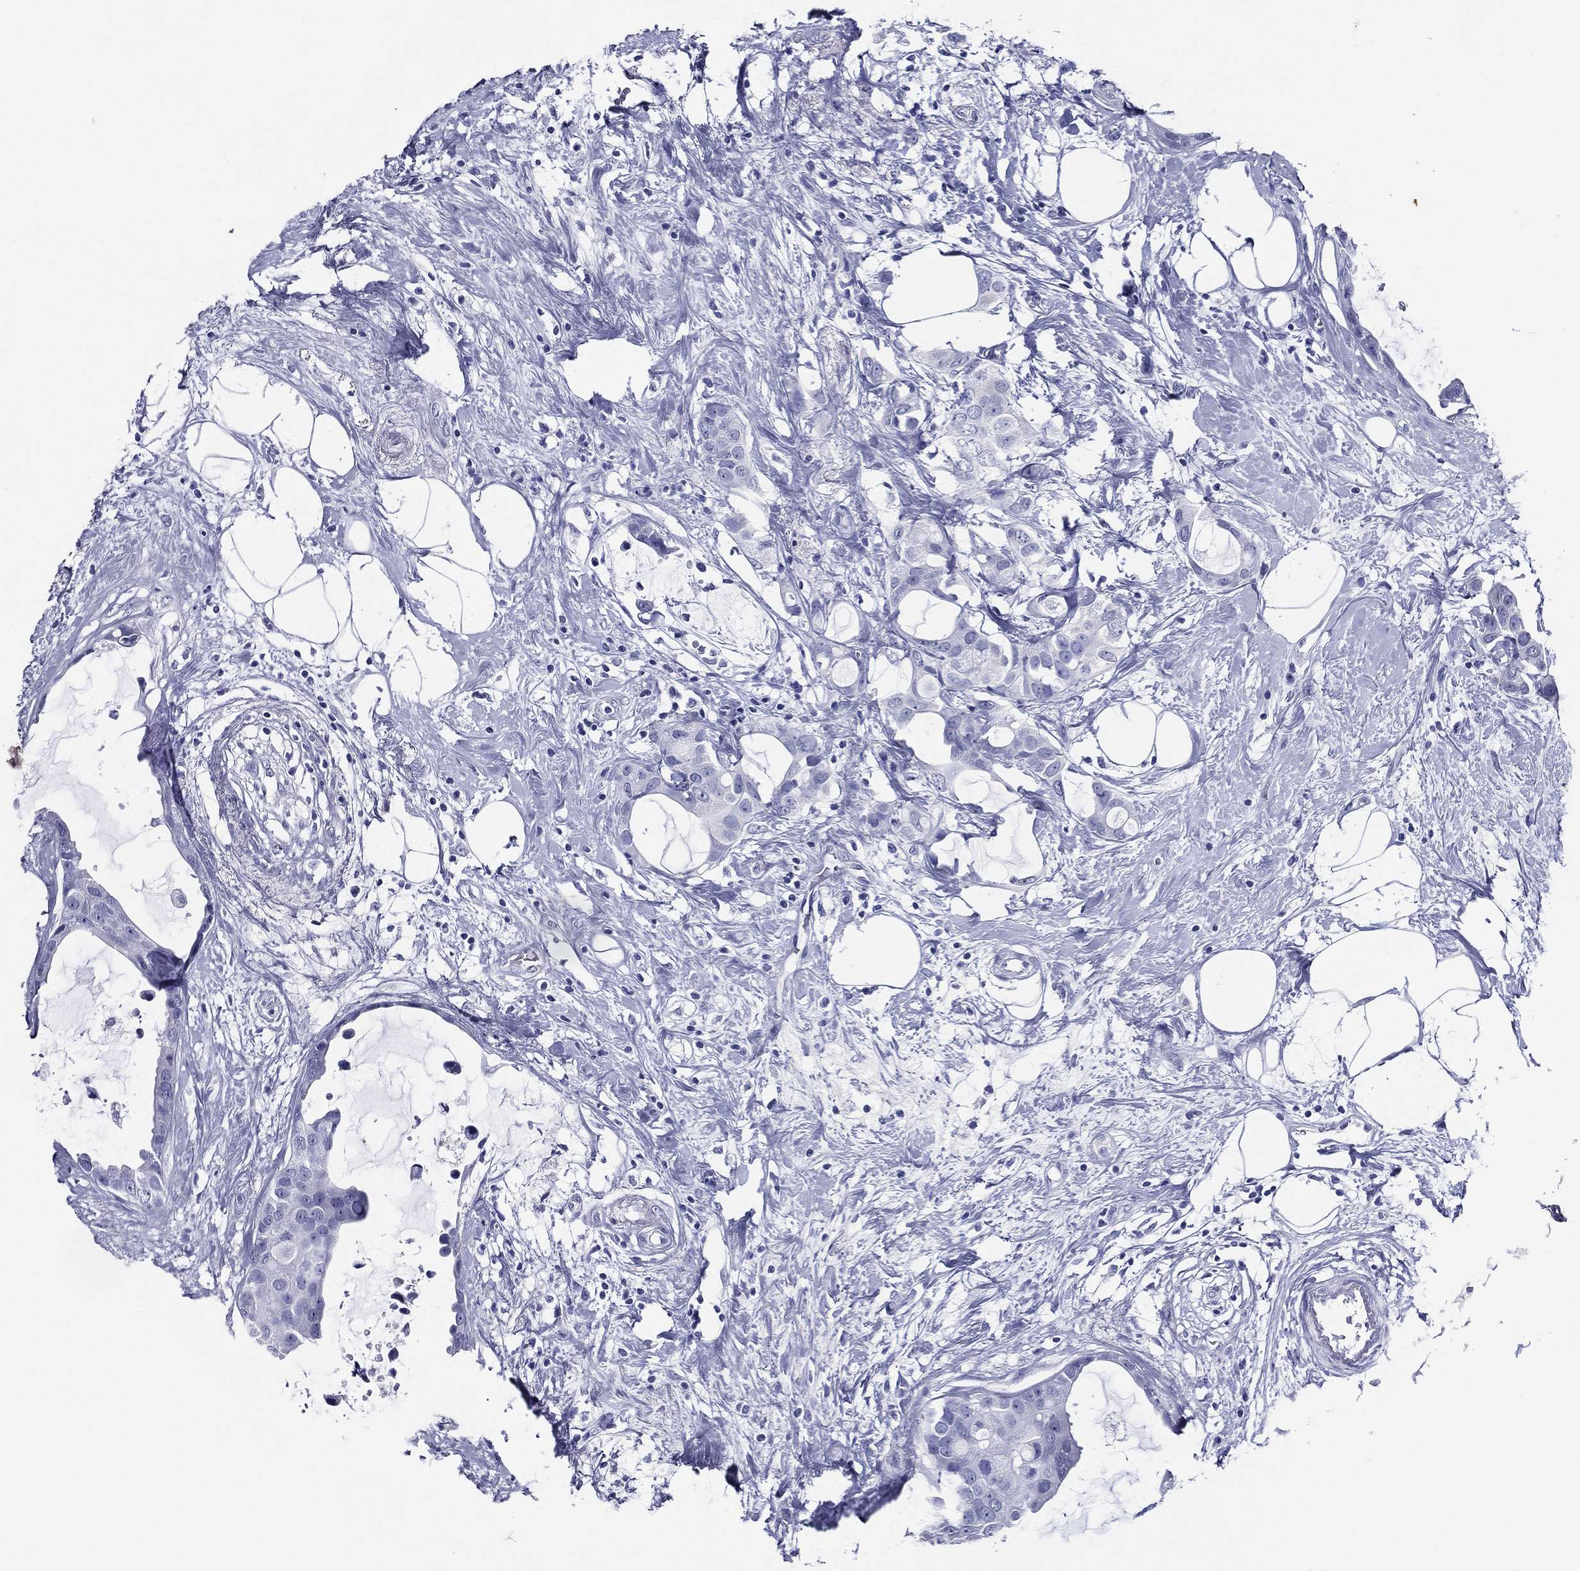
{"staining": {"intensity": "negative", "quantity": "none", "location": "none"}, "tissue": "breast cancer", "cell_type": "Tumor cells", "image_type": "cancer", "snomed": [{"axis": "morphology", "description": "Duct carcinoma"}, {"axis": "topography", "description": "Breast"}], "caption": "Immunohistochemical staining of breast cancer (intraductal carcinoma) shows no significant expression in tumor cells. (DAB immunohistochemistry (IHC), high magnification).", "gene": "ACE2", "patient": {"sex": "female", "age": 45}}